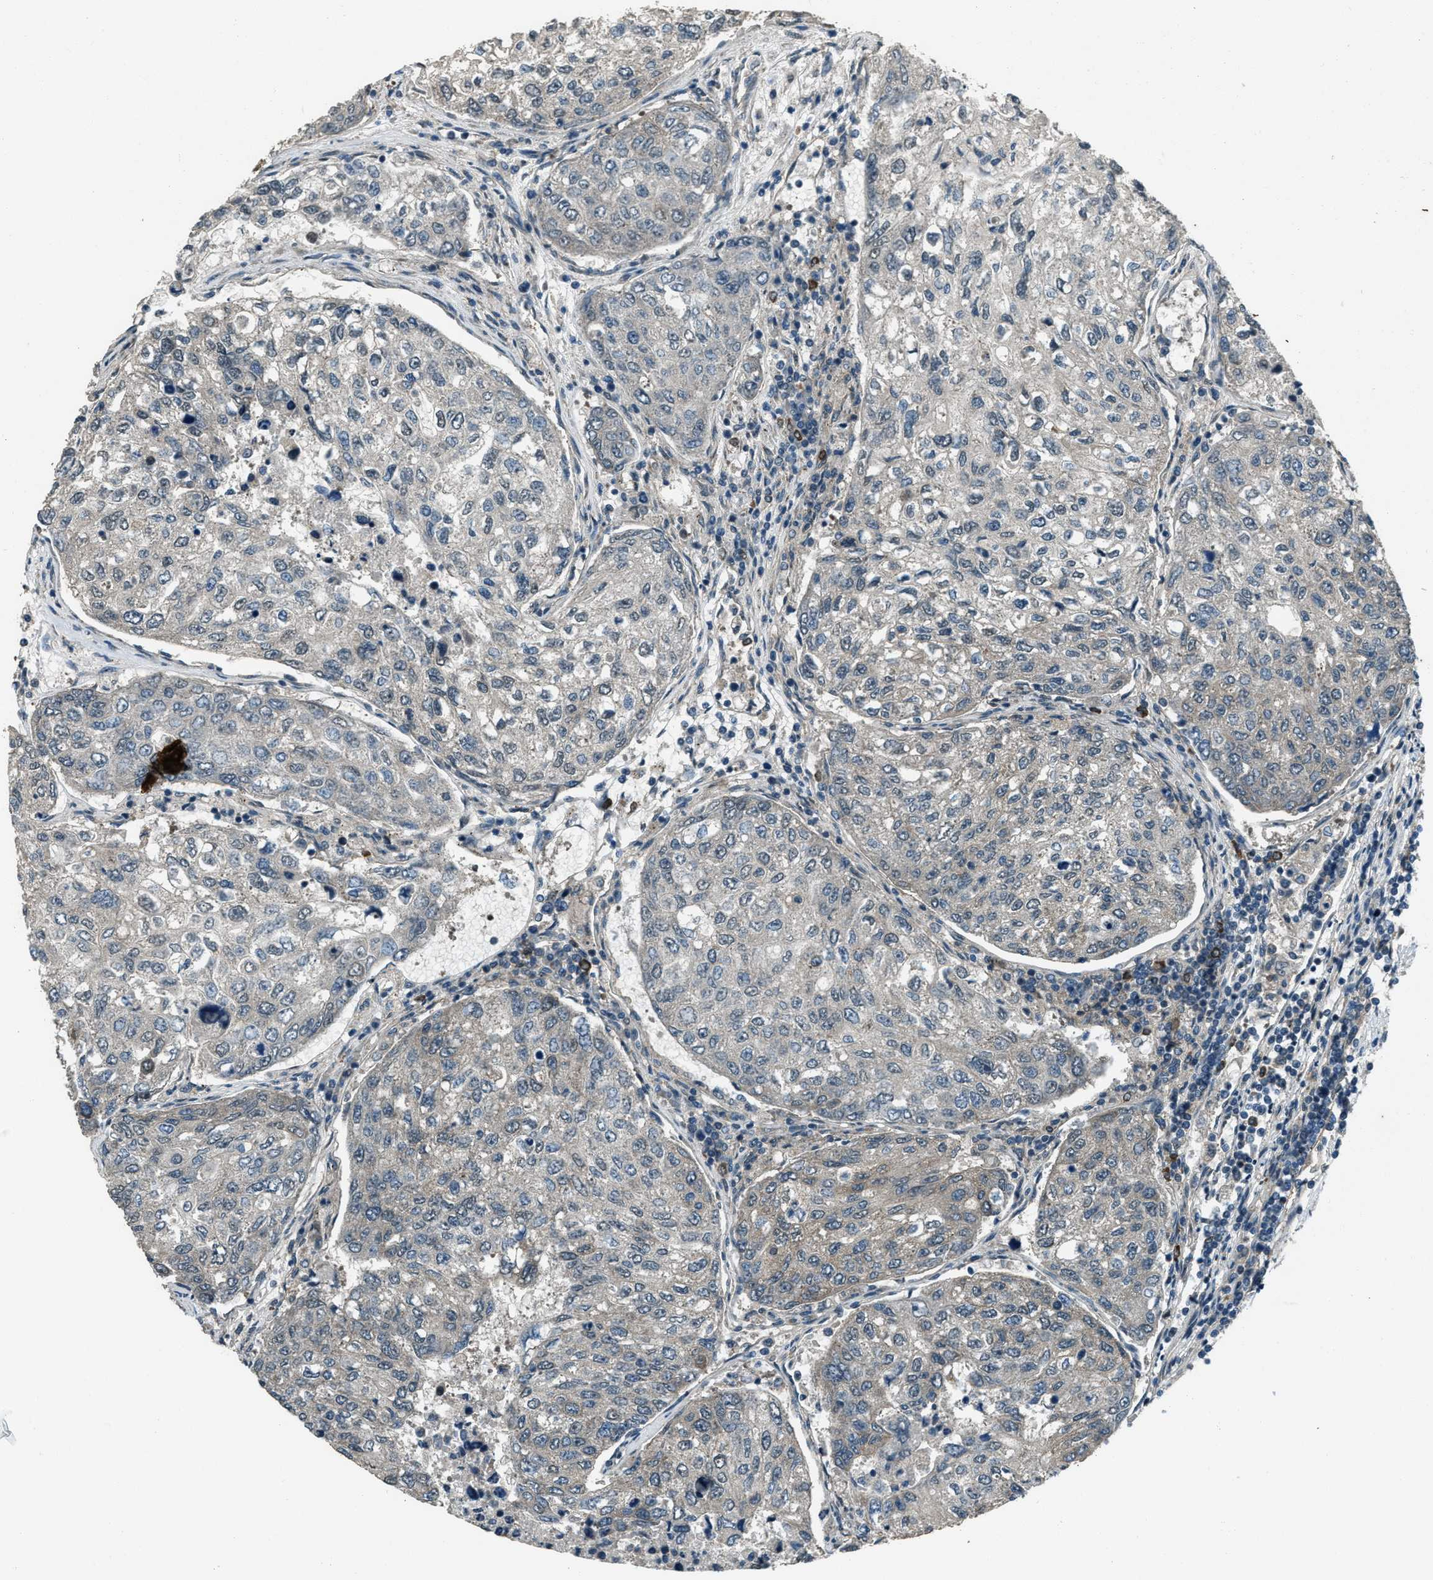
{"staining": {"intensity": "negative", "quantity": "none", "location": "none"}, "tissue": "urothelial cancer", "cell_type": "Tumor cells", "image_type": "cancer", "snomed": [{"axis": "morphology", "description": "Urothelial carcinoma, High grade"}, {"axis": "topography", "description": "Lymph node"}, {"axis": "topography", "description": "Urinary bladder"}], "caption": "High magnification brightfield microscopy of urothelial carcinoma (high-grade) stained with DAB (brown) and counterstained with hematoxylin (blue): tumor cells show no significant expression. (DAB (3,3'-diaminobenzidine) immunohistochemistry (IHC) visualized using brightfield microscopy, high magnification).", "gene": "SVIL", "patient": {"sex": "male", "age": 51}}